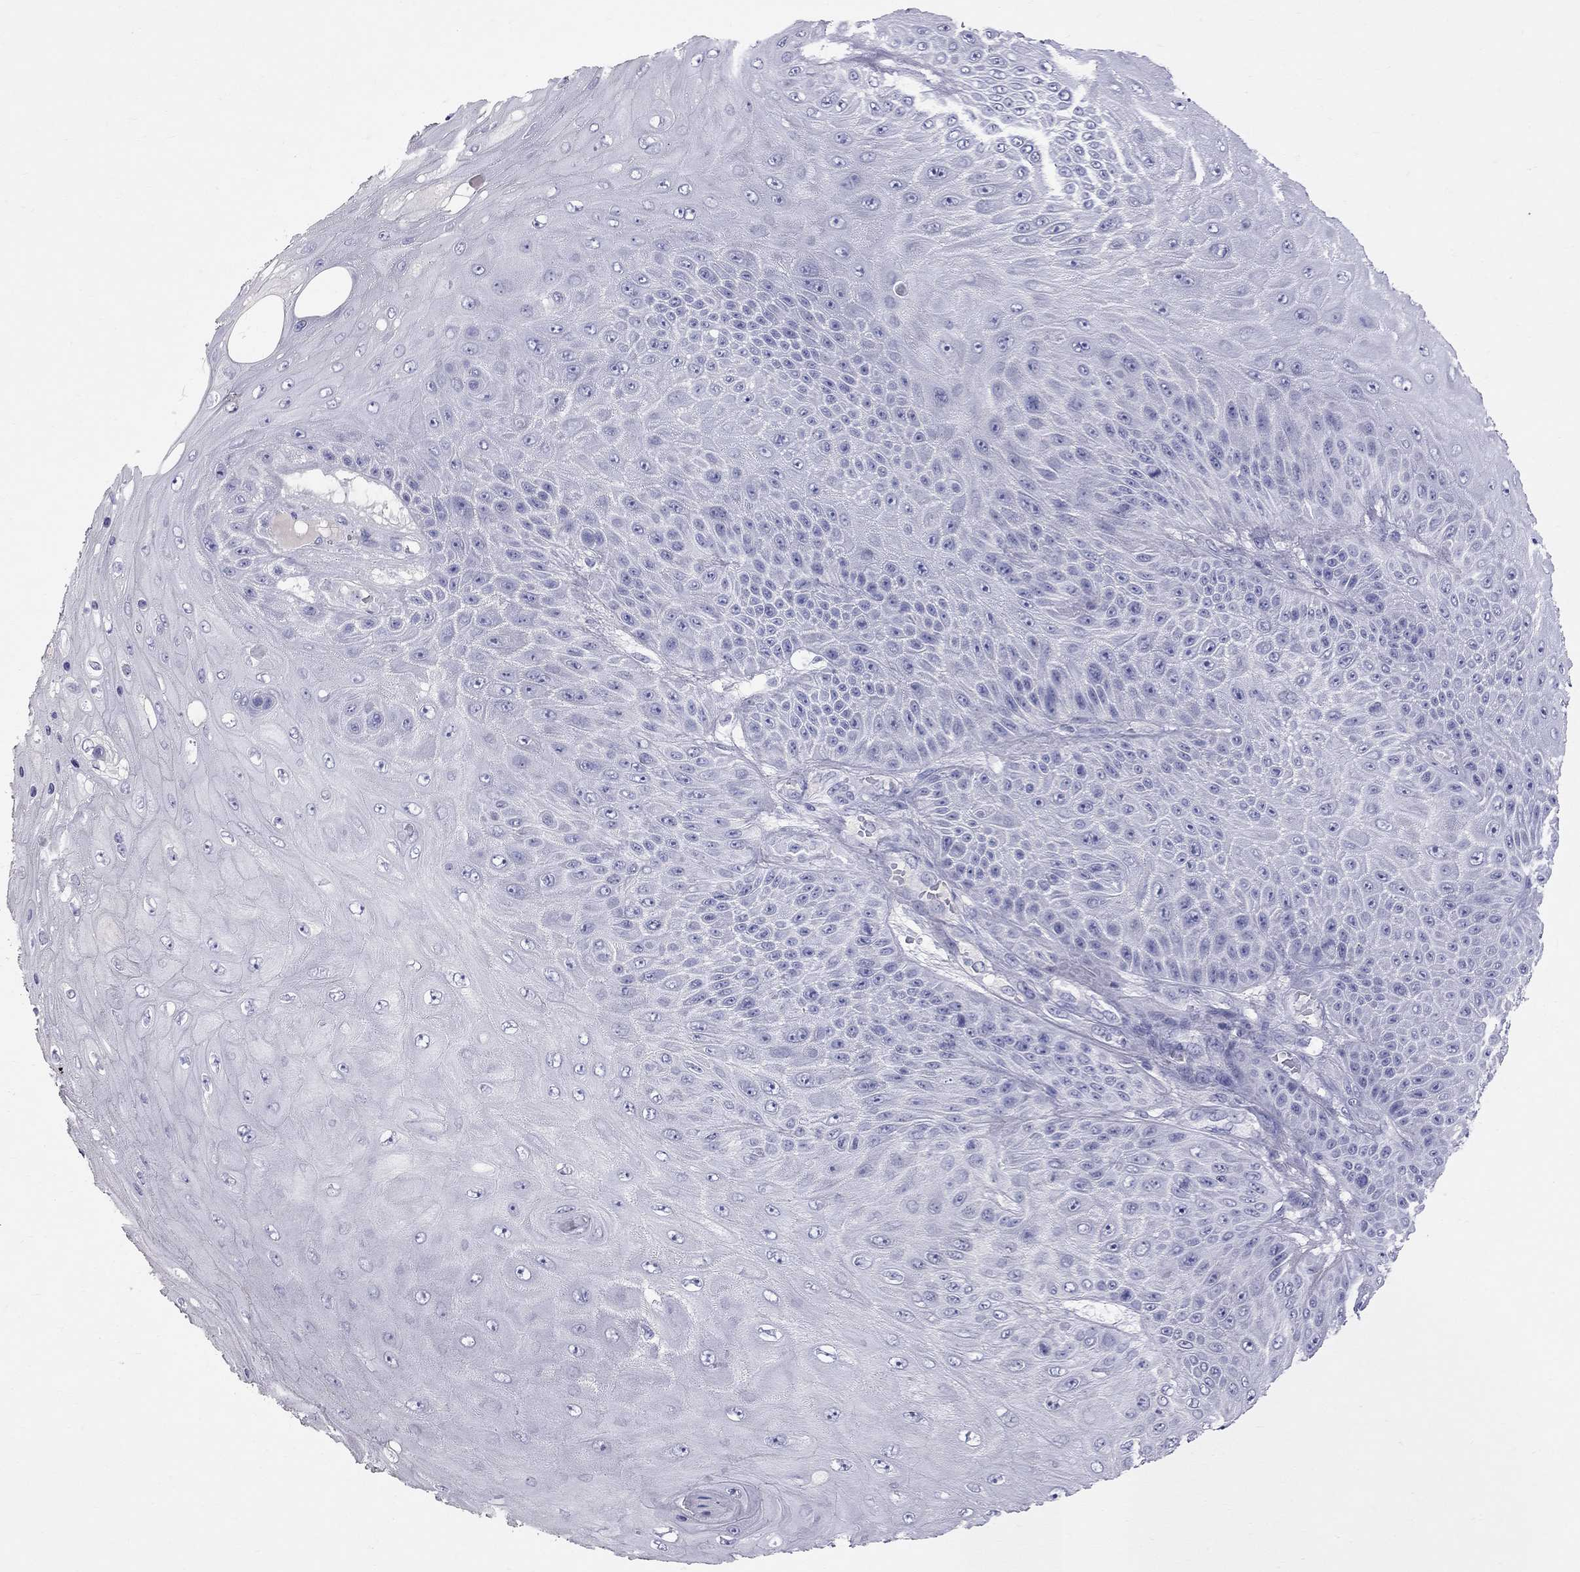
{"staining": {"intensity": "negative", "quantity": "none", "location": "none"}, "tissue": "skin cancer", "cell_type": "Tumor cells", "image_type": "cancer", "snomed": [{"axis": "morphology", "description": "Squamous cell carcinoma, NOS"}, {"axis": "topography", "description": "Skin"}], "caption": "This histopathology image is of squamous cell carcinoma (skin) stained with IHC to label a protein in brown with the nuclei are counter-stained blue. There is no positivity in tumor cells. Nuclei are stained in blue.", "gene": "CFAP91", "patient": {"sex": "male", "age": 62}}